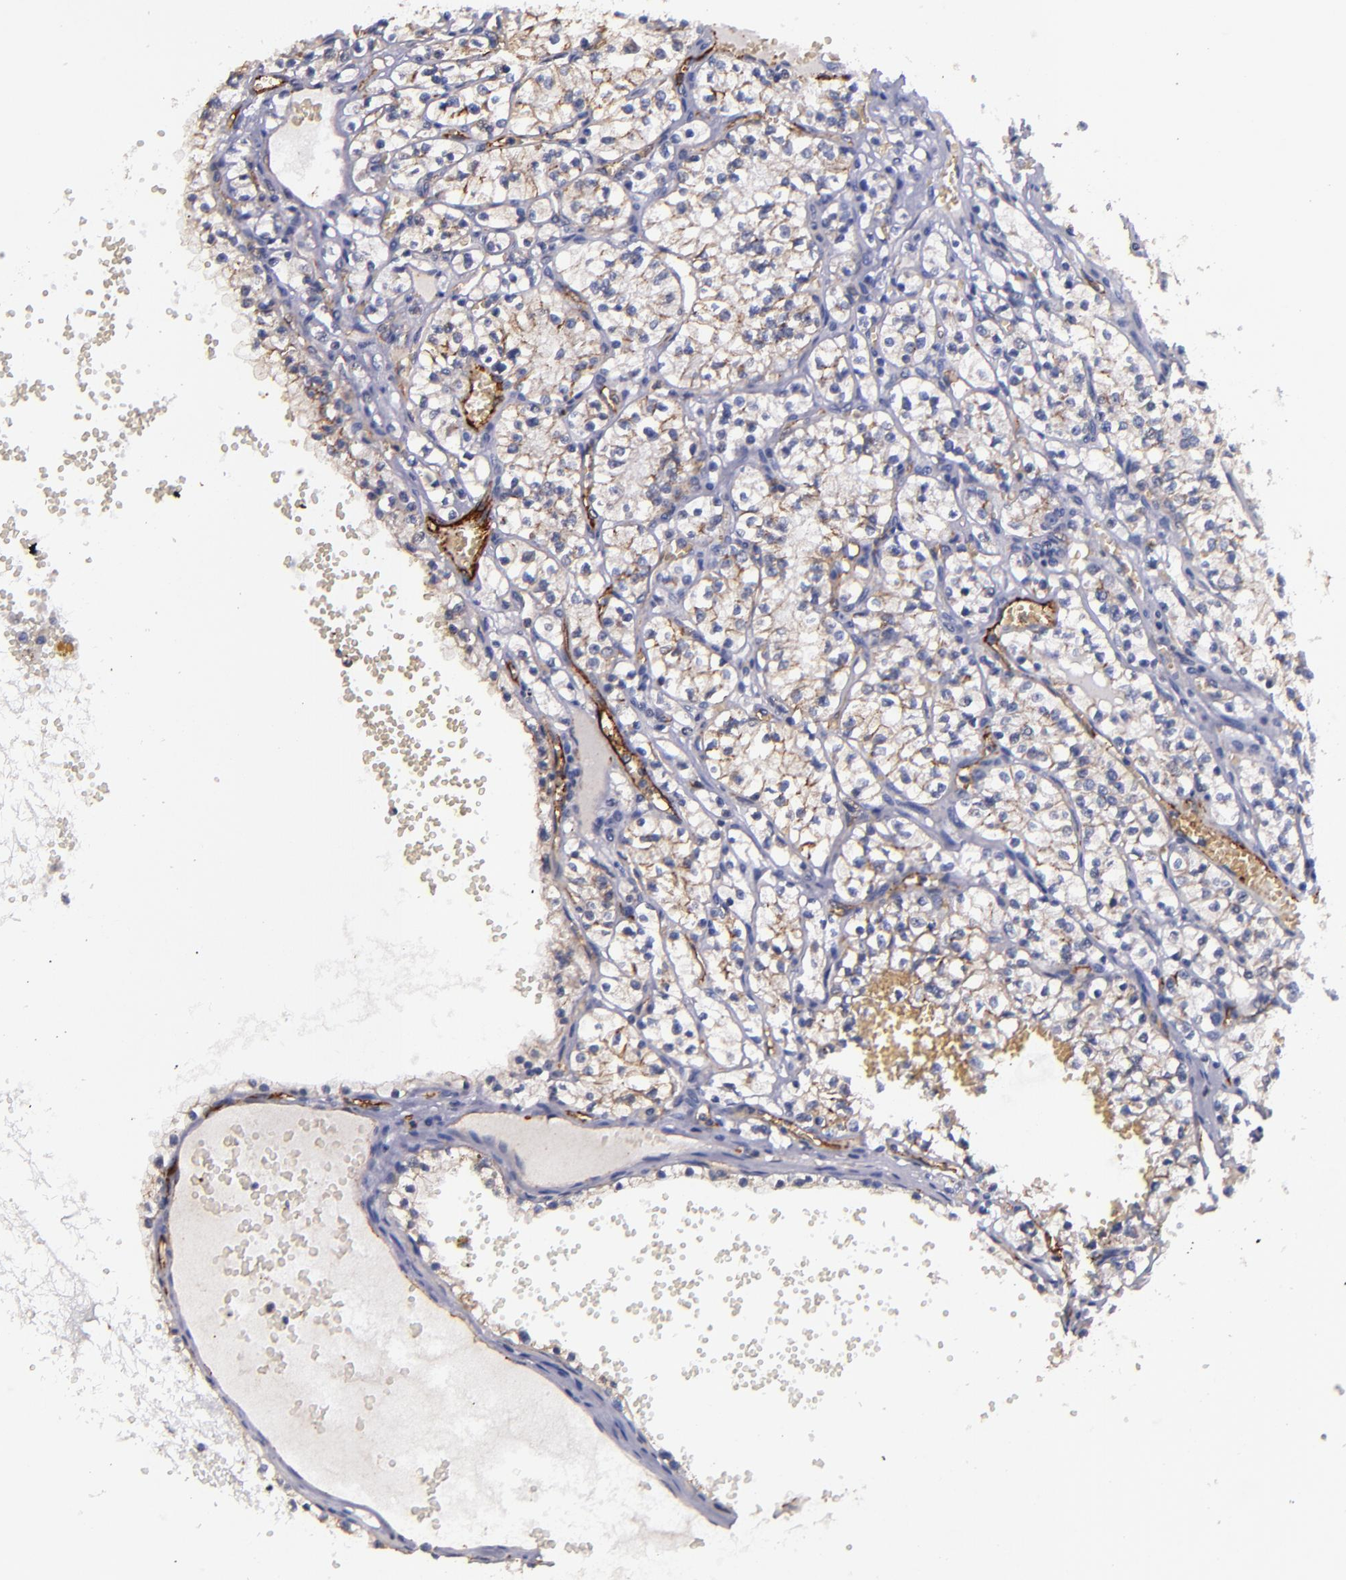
{"staining": {"intensity": "weak", "quantity": "<25%", "location": "cytoplasmic/membranous"}, "tissue": "renal cancer", "cell_type": "Tumor cells", "image_type": "cancer", "snomed": [{"axis": "morphology", "description": "Adenocarcinoma, NOS"}, {"axis": "topography", "description": "Kidney"}], "caption": "Renal cancer (adenocarcinoma) was stained to show a protein in brown. There is no significant positivity in tumor cells. (DAB (3,3'-diaminobenzidine) immunohistochemistry, high magnification).", "gene": "CLDN5", "patient": {"sex": "male", "age": 61}}